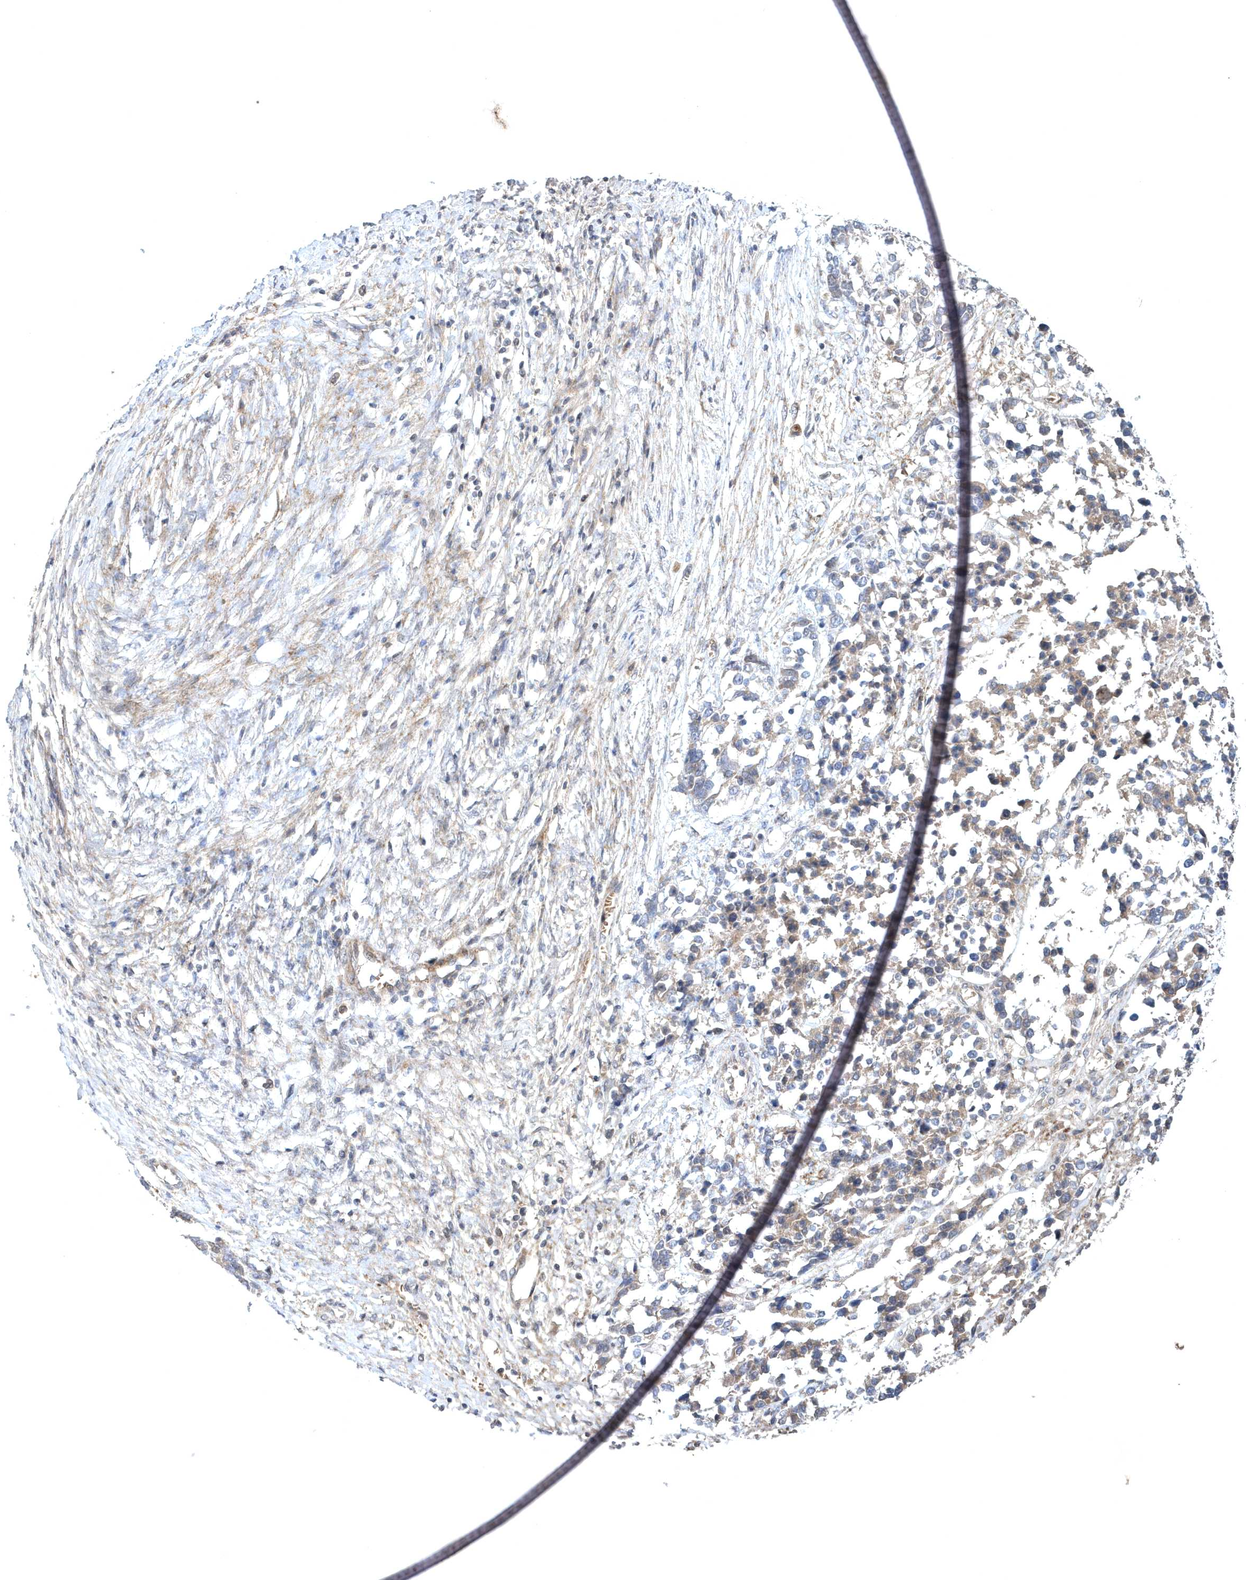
{"staining": {"intensity": "weak", "quantity": "25%-75%", "location": "cytoplasmic/membranous"}, "tissue": "ovarian cancer", "cell_type": "Tumor cells", "image_type": "cancer", "snomed": [{"axis": "morphology", "description": "Cystadenocarcinoma, serous, NOS"}, {"axis": "topography", "description": "Ovary"}], "caption": "Immunohistochemical staining of human ovarian serous cystadenocarcinoma displays weak cytoplasmic/membranous protein expression in about 25%-75% of tumor cells.", "gene": "HMGCS1", "patient": {"sex": "female", "age": 44}}